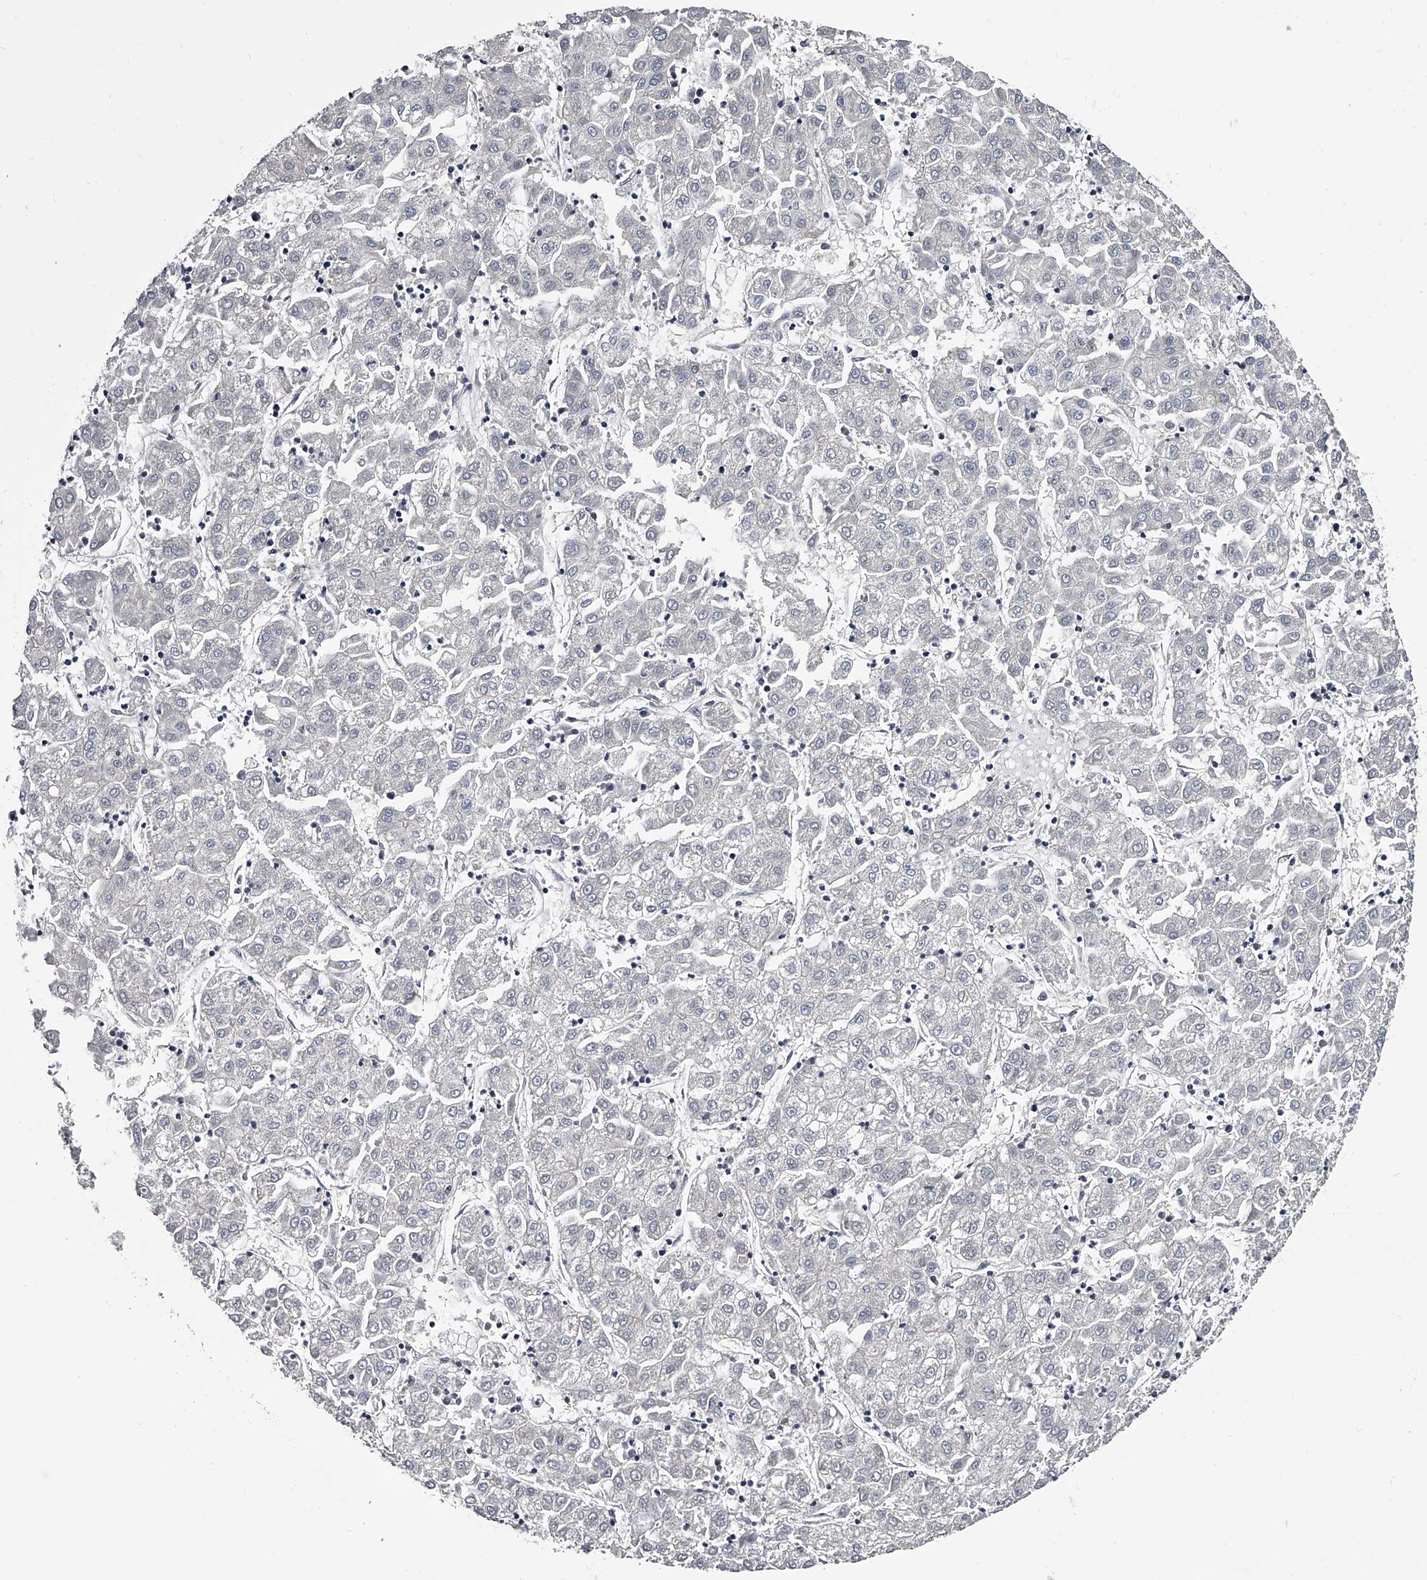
{"staining": {"intensity": "negative", "quantity": "none", "location": "none"}, "tissue": "liver cancer", "cell_type": "Tumor cells", "image_type": "cancer", "snomed": [{"axis": "morphology", "description": "Carcinoma, Hepatocellular, NOS"}, {"axis": "topography", "description": "Liver"}], "caption": "Human liver cancer stained for a protein using immunohistochemistry demonstrates no staining in tumor cells.", "gene": "GAPVD1", "patient": {"sex": "male", "age": 72}}